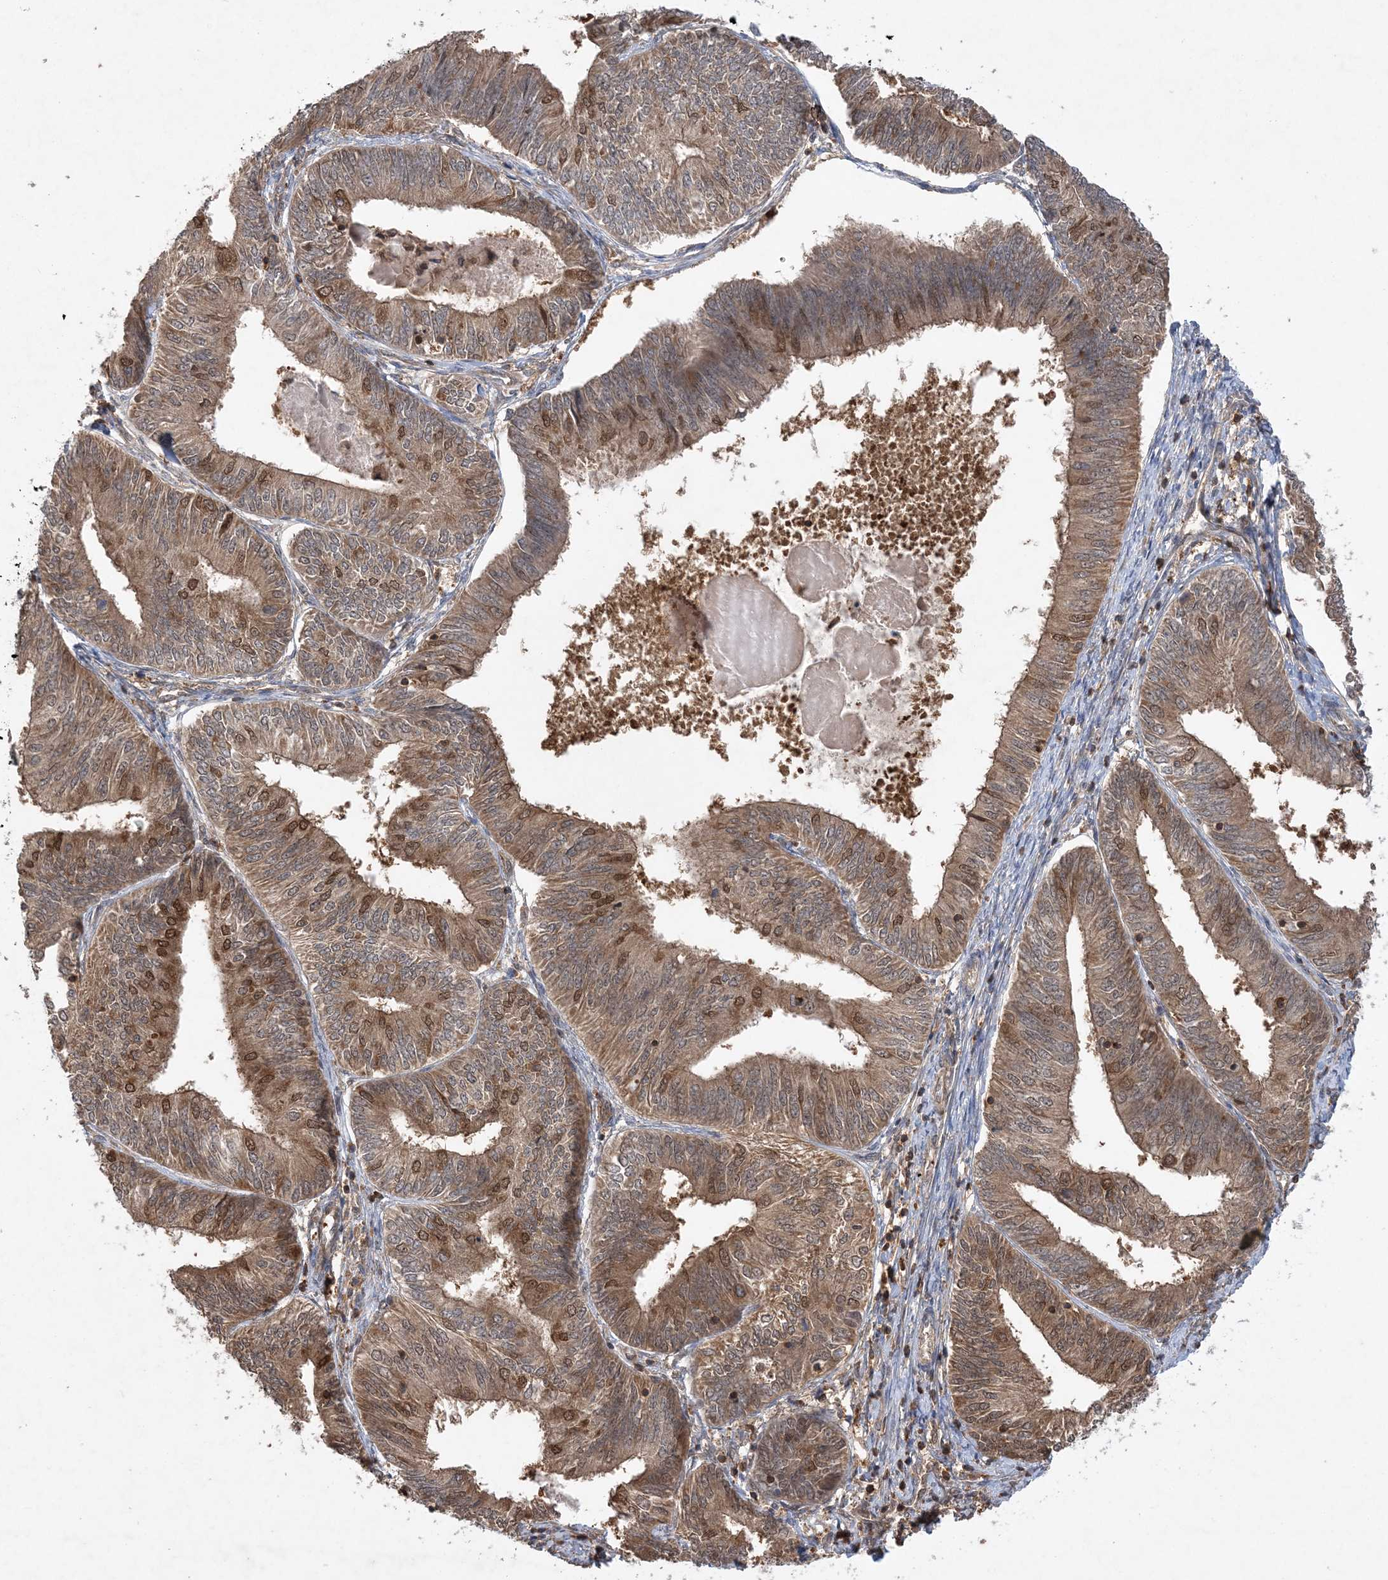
{"staining": {"intensity": "moderate", "quantity": ">75%", "location": "cytoplasmic/membranous,nuclear"}, "tissue": "endometrial cancer", "cell_type": "Tumor cells", "image_type": "cancer", "snomed": [{"axis": "morphology", "description": "Adenocarcinoma, NOS"}, {"axis": "topography", "description": "Endometrium"}], "caption": "Immunohistochemistry of endometrial adenocarcinoma shows medium levels of moderate cytoplasmic/membranous and nuclear expression in about >75% of tumor cells. The protein is stained brown, and the nuclei are stained in blue (DAB IHC with brightfield microscopy, high magnification).", "gene": "ACYP1", "patient": {"sex": "female", "age": 58}}